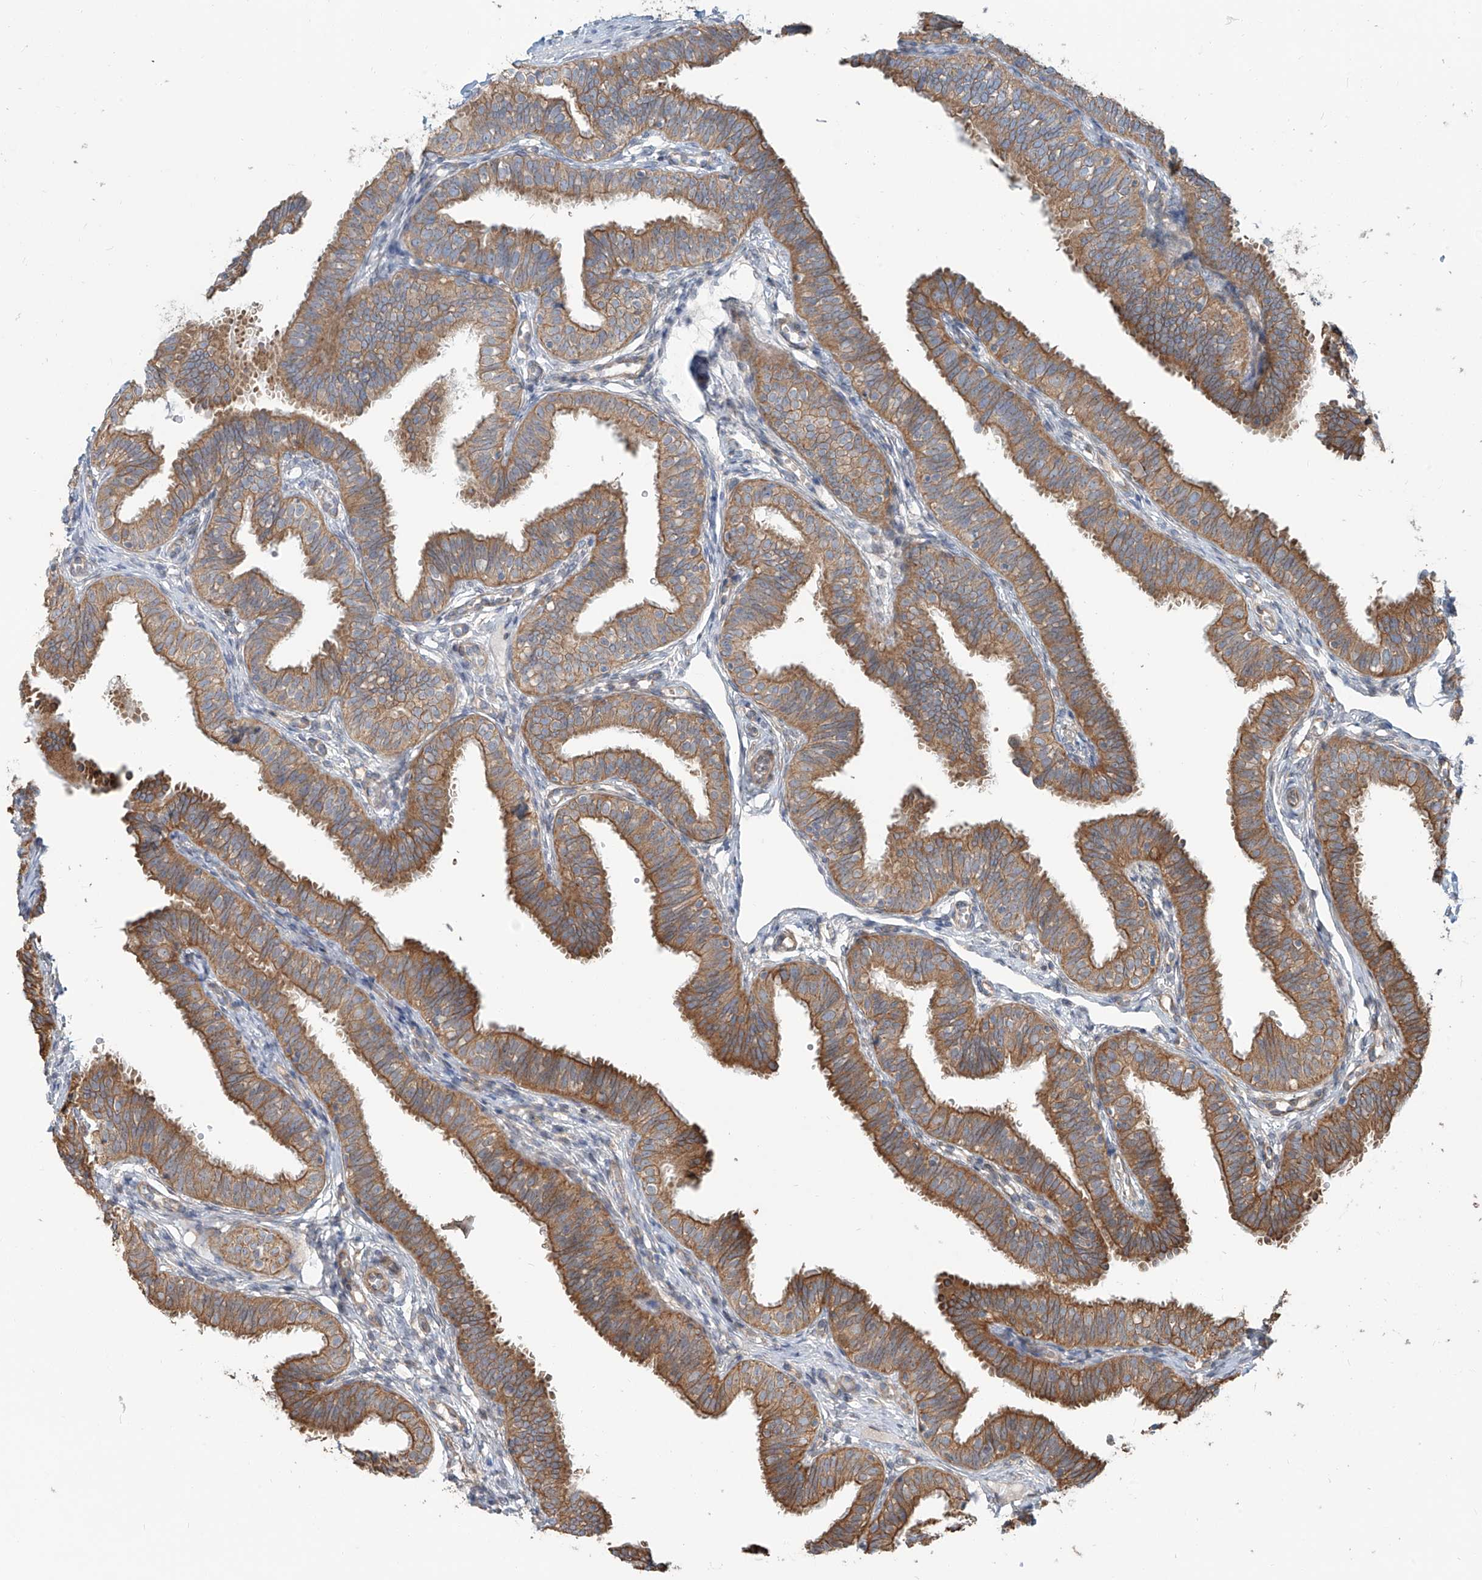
{"staining": {"intensity": "moderate", "quantity": ">75%", "location": "cytoplasmic/membranous"}, "tissue": "fallopian tube", "cell_type": "Glandular cells", "image_type": "normal", "snomed": [{"axis": "morphology", "description": "Normal tissue, NOS"}, {"axis": "topography", "description": "Fallopian tube"}], "caption": "Protein analysis of unremarkable fallopian tube displays moderate cytoplasmic/membranous staining in approximately >75% of glandular cells. The staining was performed using DAB to visualize the protein expression in brown, while the nuclei were stained in blue with hematoxylin (Magnification: 20x).", "gene": "CEP162", "patient": {"sex": "female", "age": 35}}